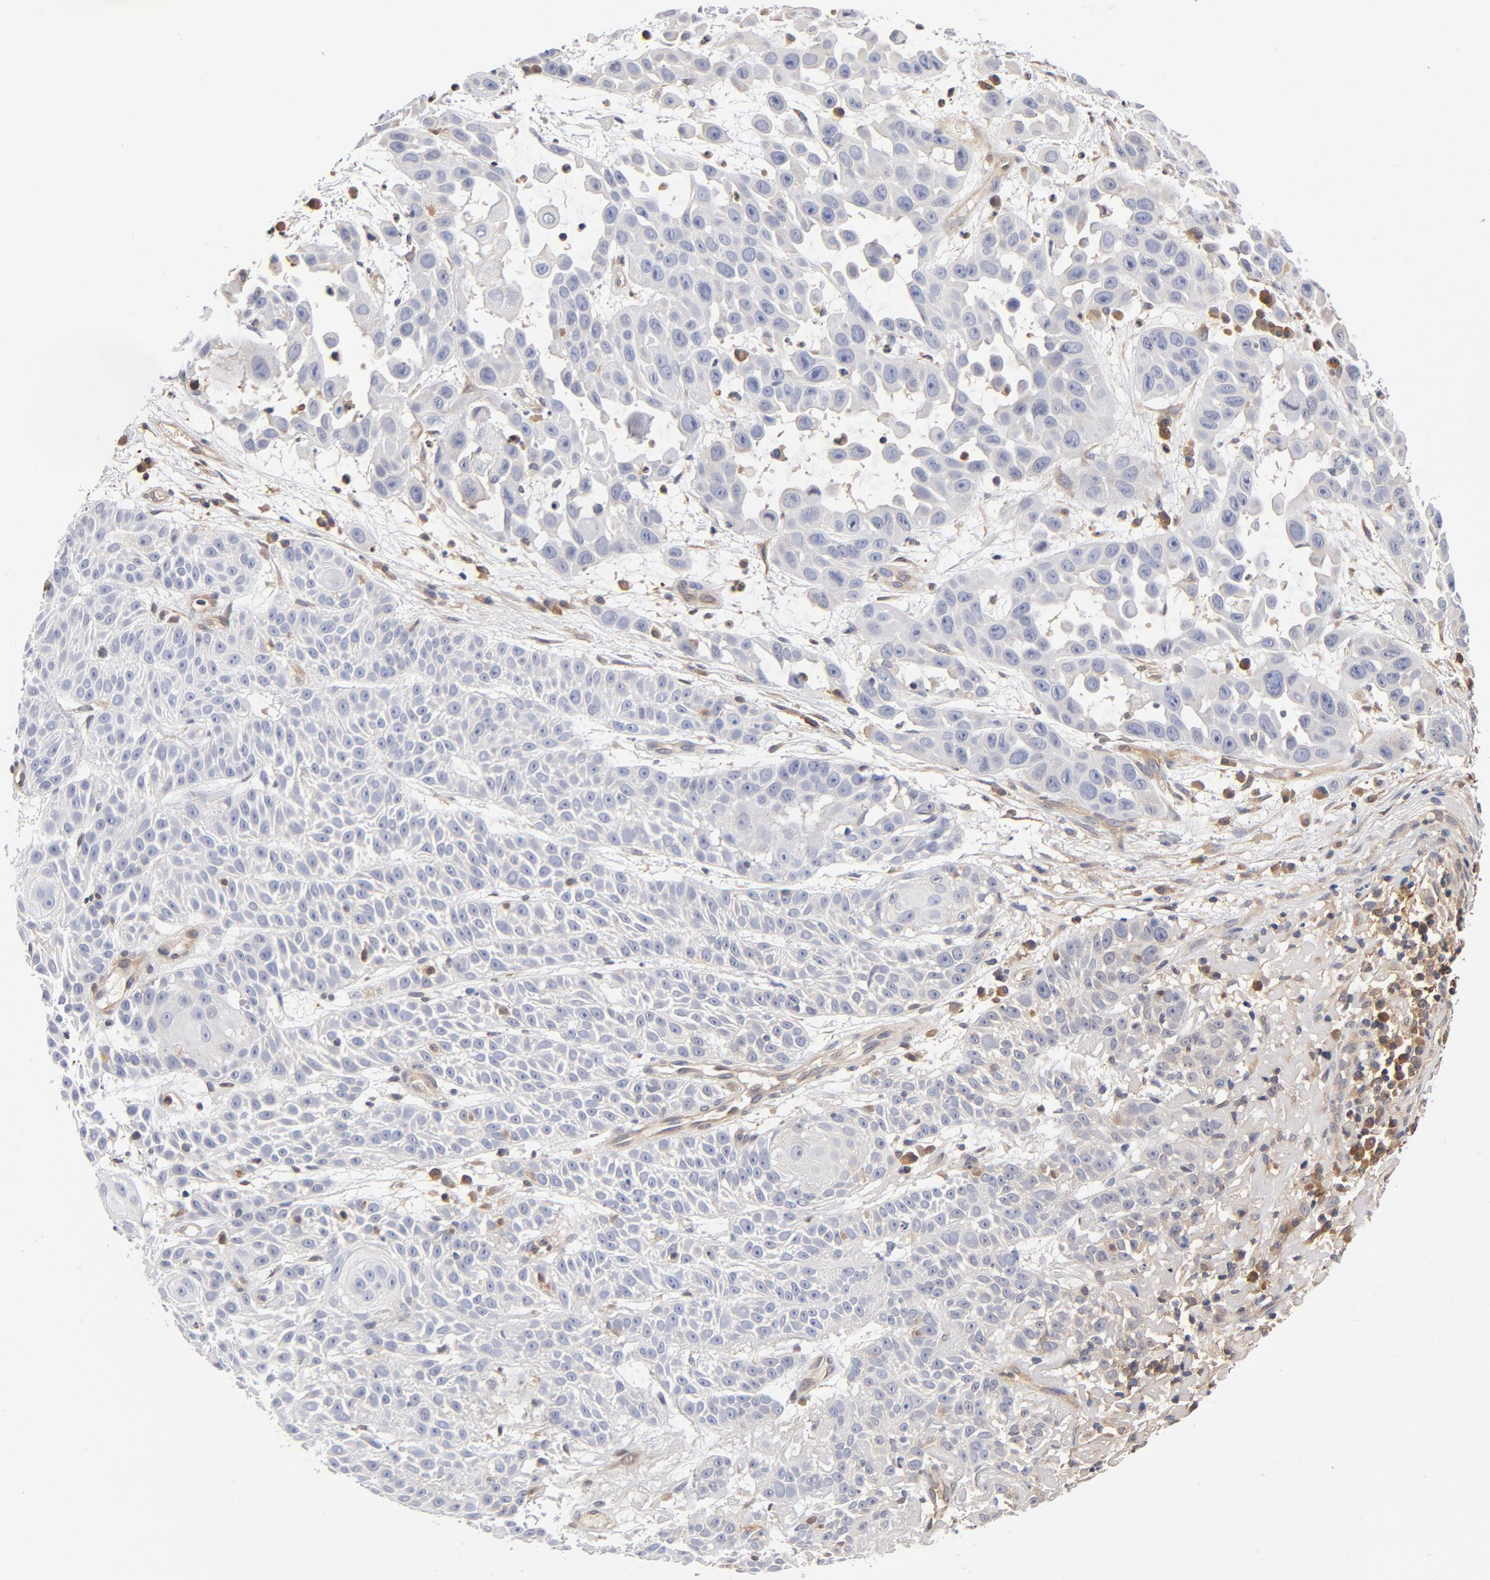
{"staining": {"intensity": "negative", "quantity": "none", "location": "none"}, "tissue": "skin cancer", "cell_type": "Tumor cells", "image_type": "cancer", "snomed": [{"axis": "morphology", "description": "Squamous cell carcinoma, NOS"}, {"axis": "topography", "description": "Skin"}], "caption": "High power microscopy photomicrograph of an immunohistochemistry histopathology image of skin cancer (squamous cell carcinoma), revealing no significant positivity in tumor cells. (Immunohistochemistry (ihc), brightfield microscopy, high magnification).", "gene": "ASMTL", "patient": {"sex": "male", "age": 81}}